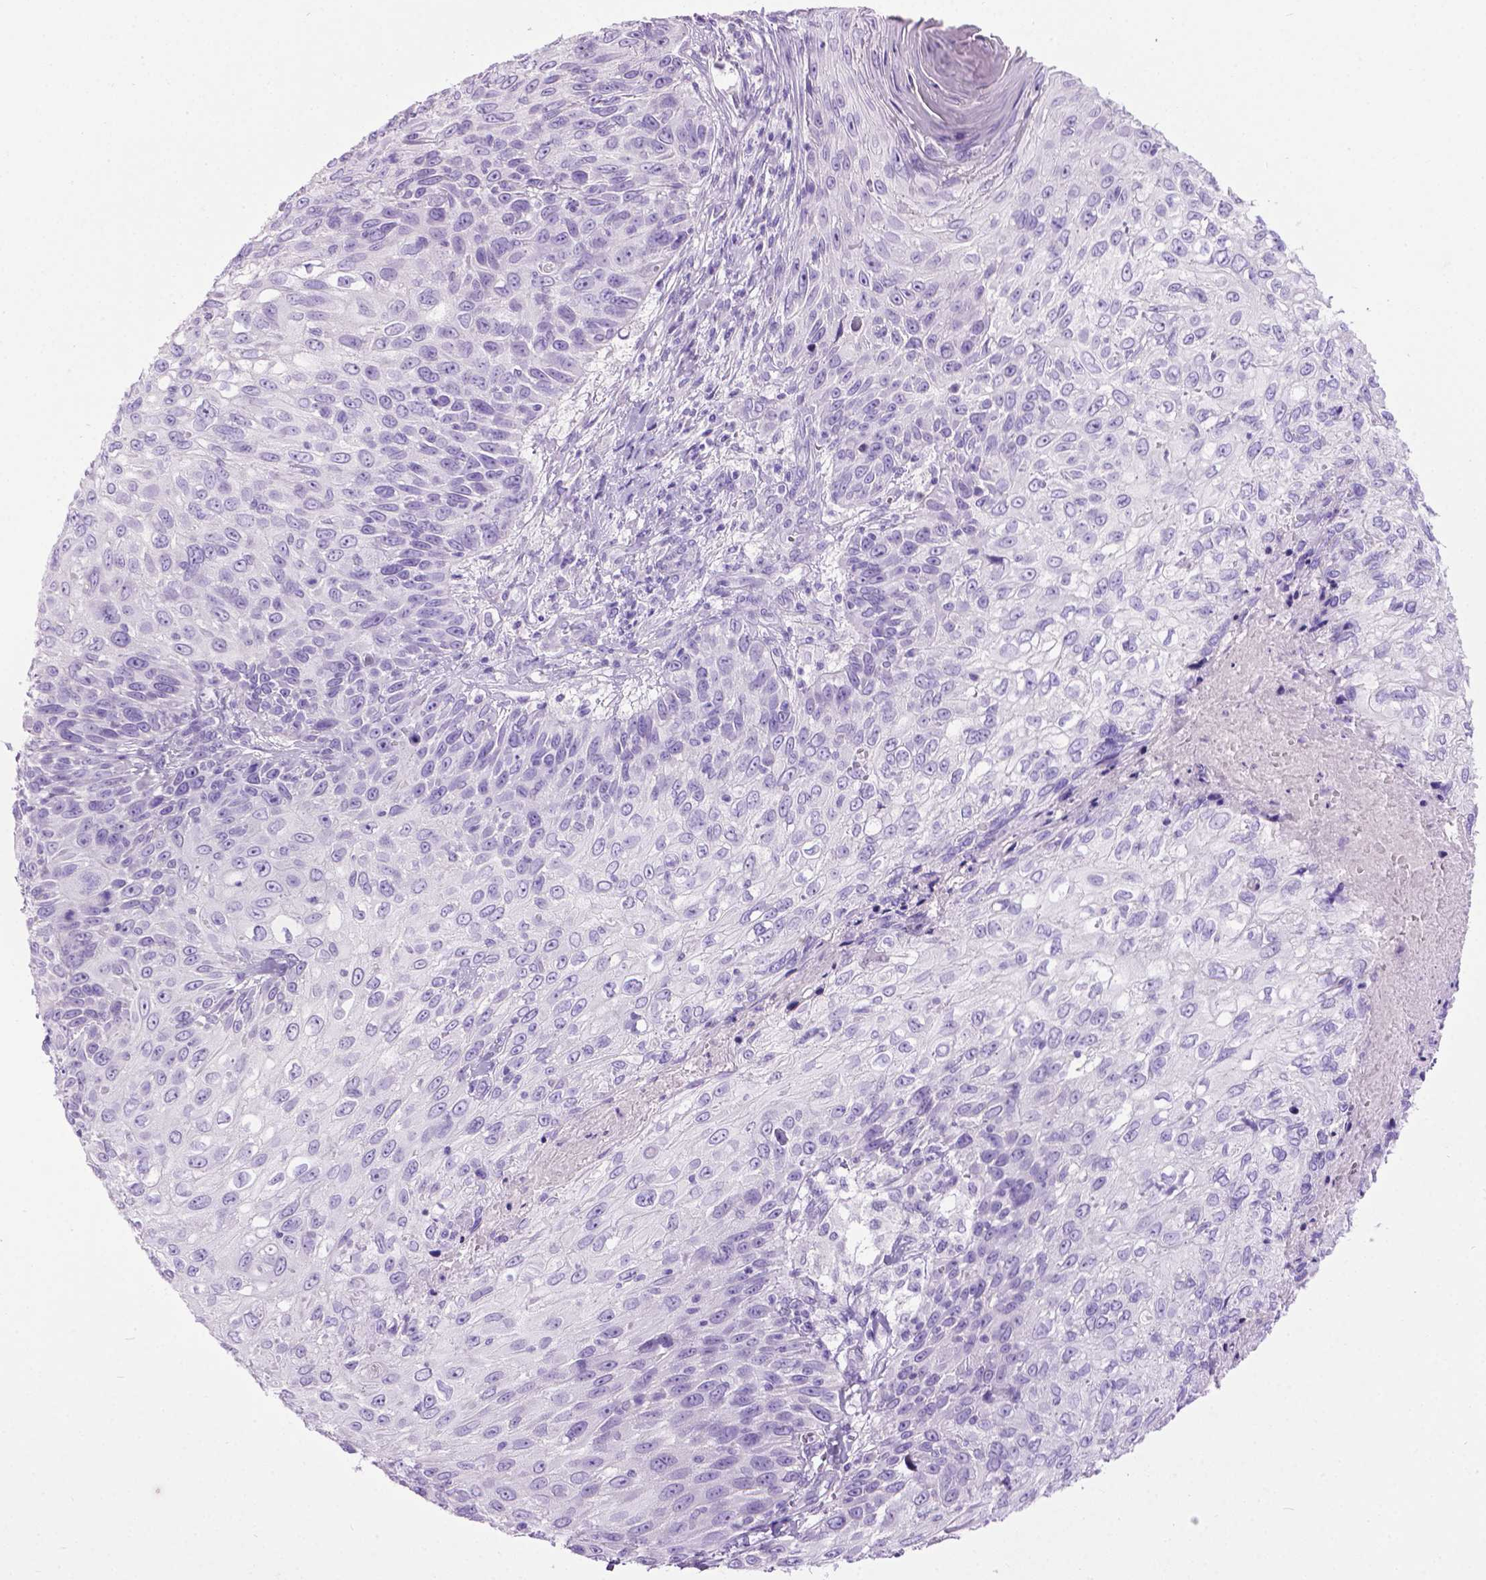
{"staining": {"intensity": "negative", "quantity": "none", "location": "none"}, "tissue": "skin cancer", "cell_type": "Tumor cells", "image_type": "cancer", "snomed": [{"axis": "morphology", "description": "Squamous cell carcinoma, NOS"}, {"axis": "topography", "description": "Skin"}], "caption": "Tumor cells show no significant protein expression in skin cancer.", "gene": "LELP1", "patient": {"sex": "male", "age": 92}}